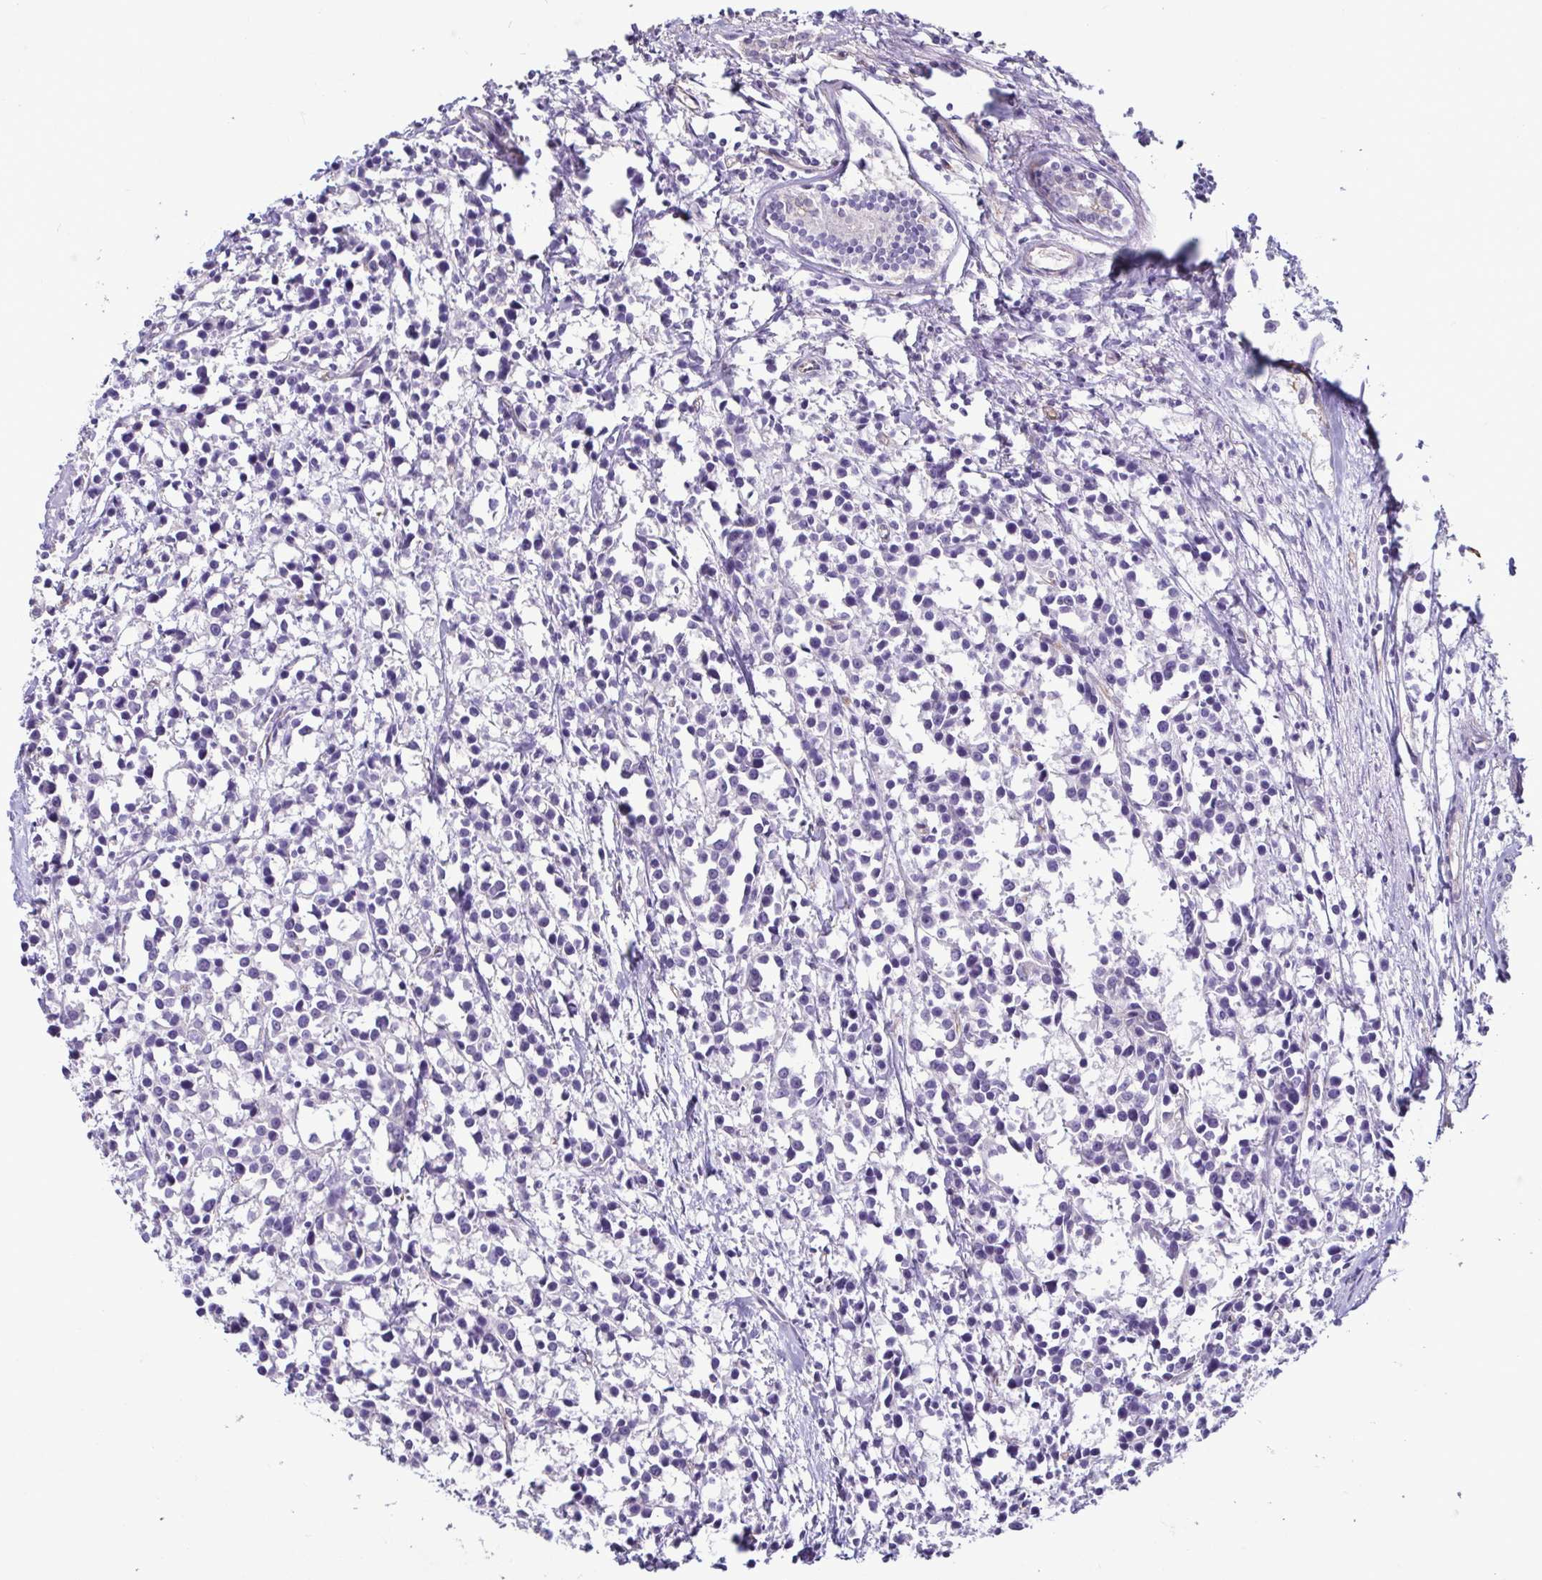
{"staining": {"intensity": "negative", "quantity": "none", "location": "none"}, "tissue": "breast cancer", "cell_type": "Tumor cells", "image_type": "cancer", "snomed": [{"axis": "morphology", "description": "Duct carcinoma"}, {"axis": "topography", "description": "Breast"}], "caption": "This is an immunohistochemistry (IHC) image of breast cancer (infiltrating ductal carcinoma). There is no positivity in tumor cells.", "gene": "CASP14", "patient": {"sex": "female", "age": 80}}